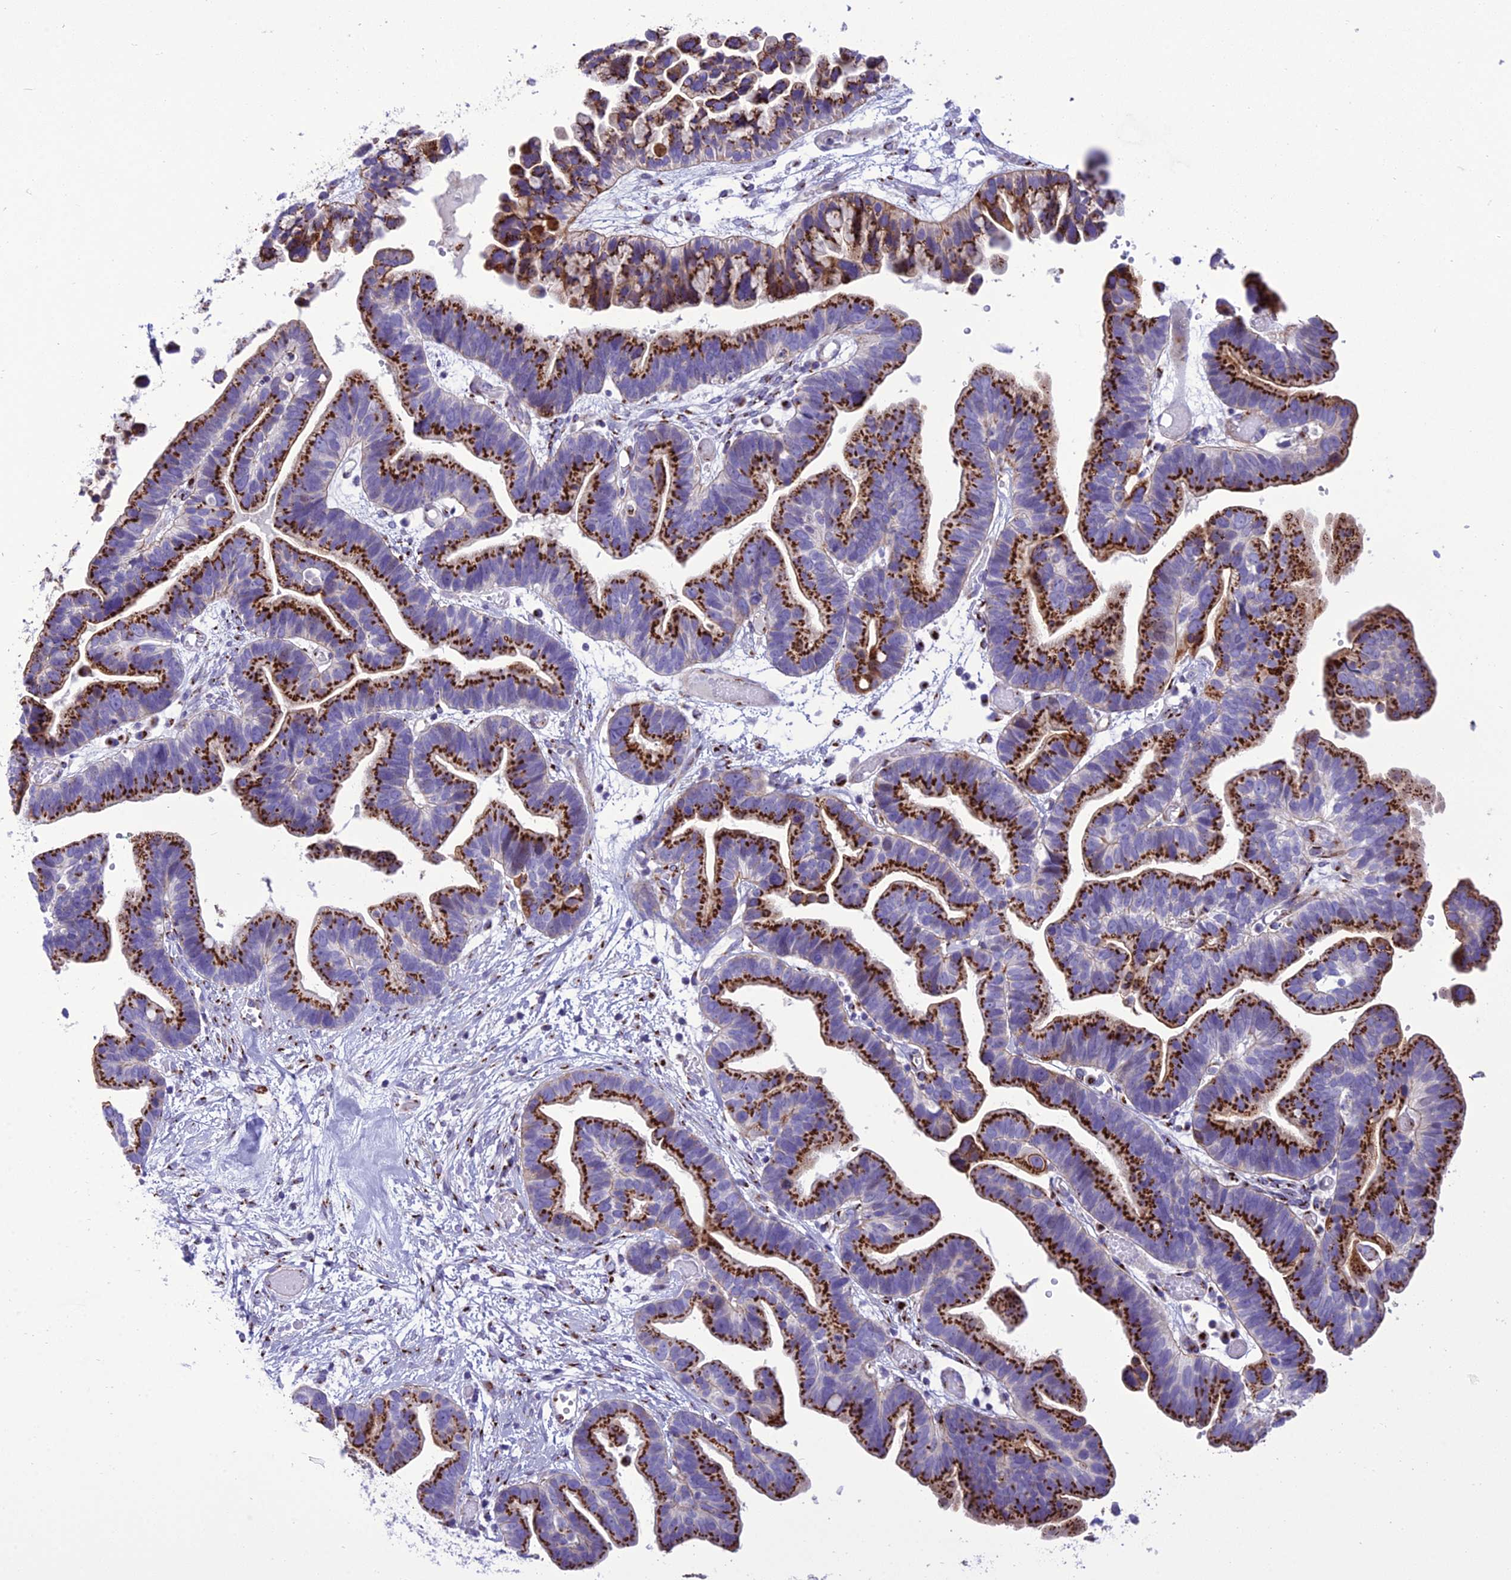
{"staining": {"intensity": "strong", "quantity": ">75%", "location": "cytoplasmic/membranous"}, "tissue": "ovarian cancer", "cell_type": "Tumor cells", "image_type": "cancer", "snomed": [{"axis": "morphology", "description": "Cystadenocarcinoma, serous, NOS"}, {"axis": "topography", "description": "Ovary"}], "caption": "Human serous cystadenocarcinoma (ovarian) stained with a protein marker demonstrates strong staining in tumor cells.", "gene": "GOLM2", "patient": {"sex": "female", "age": 56}}